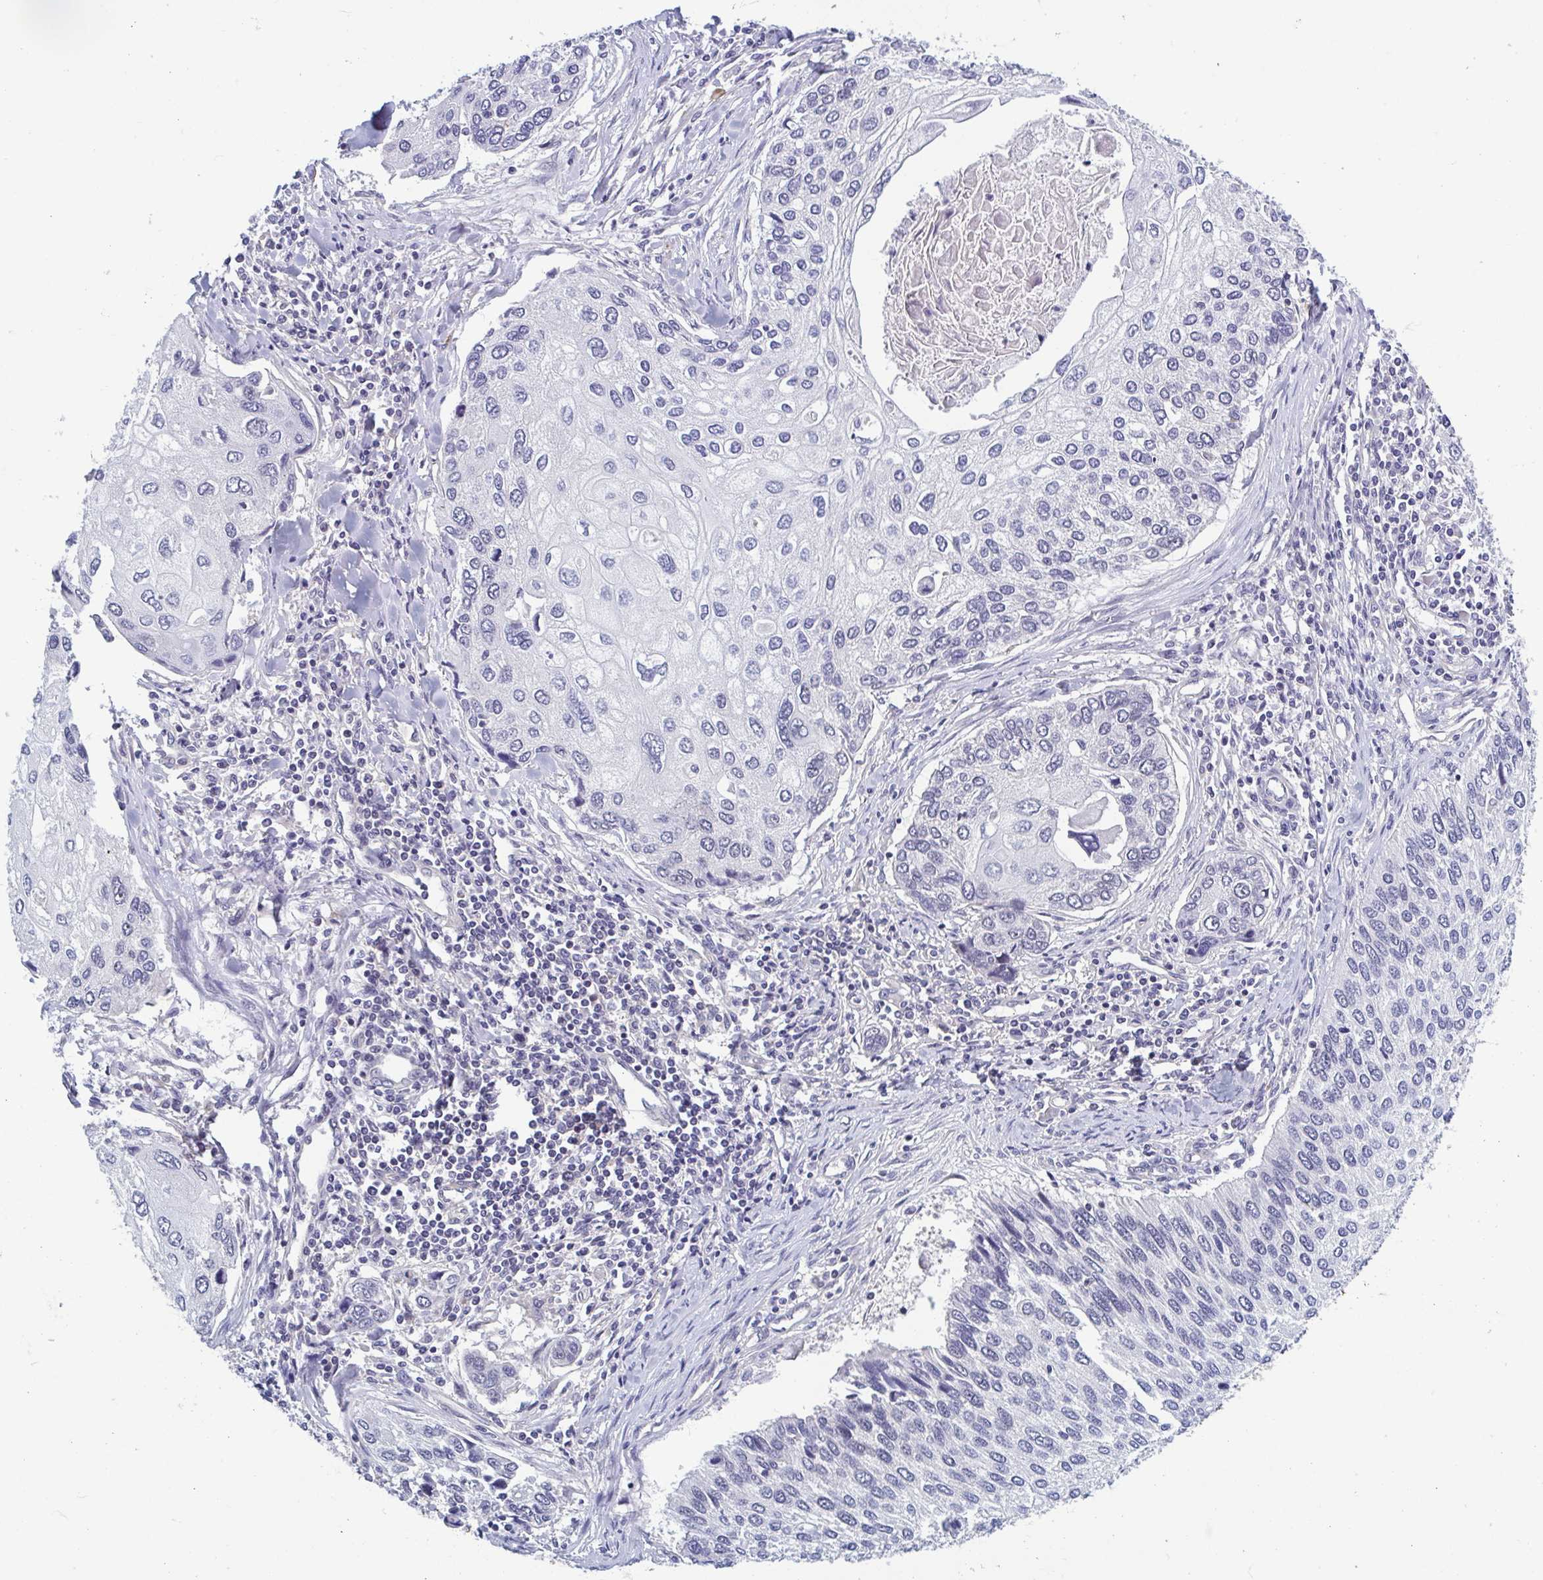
{"staining": {"intensity": "negative", "quantity": "none", "location": "none"}, "tissue": "lung cancer", "cell_type": "Tumor cells", "image_type": "cancer", "snomed": [{"axis": "morphology", "description": "Squamous cell carcinoma, NOS"}, {"axis": "morphology", "description": "Squamous cell carcinoma, metastatic, NOS"}, {"axis": "topography", "description": "Lung"}], "caption": "Metastatic squamous cell carcinoma (lung) was stained to show a protein in brown. There is no significant expression in tumor cells. (Immunohistochemistry (ihc), brightfield microscopy, high magnification).", "gene": "LRRC38", "patient": {"sex": "male", "age": 63}}